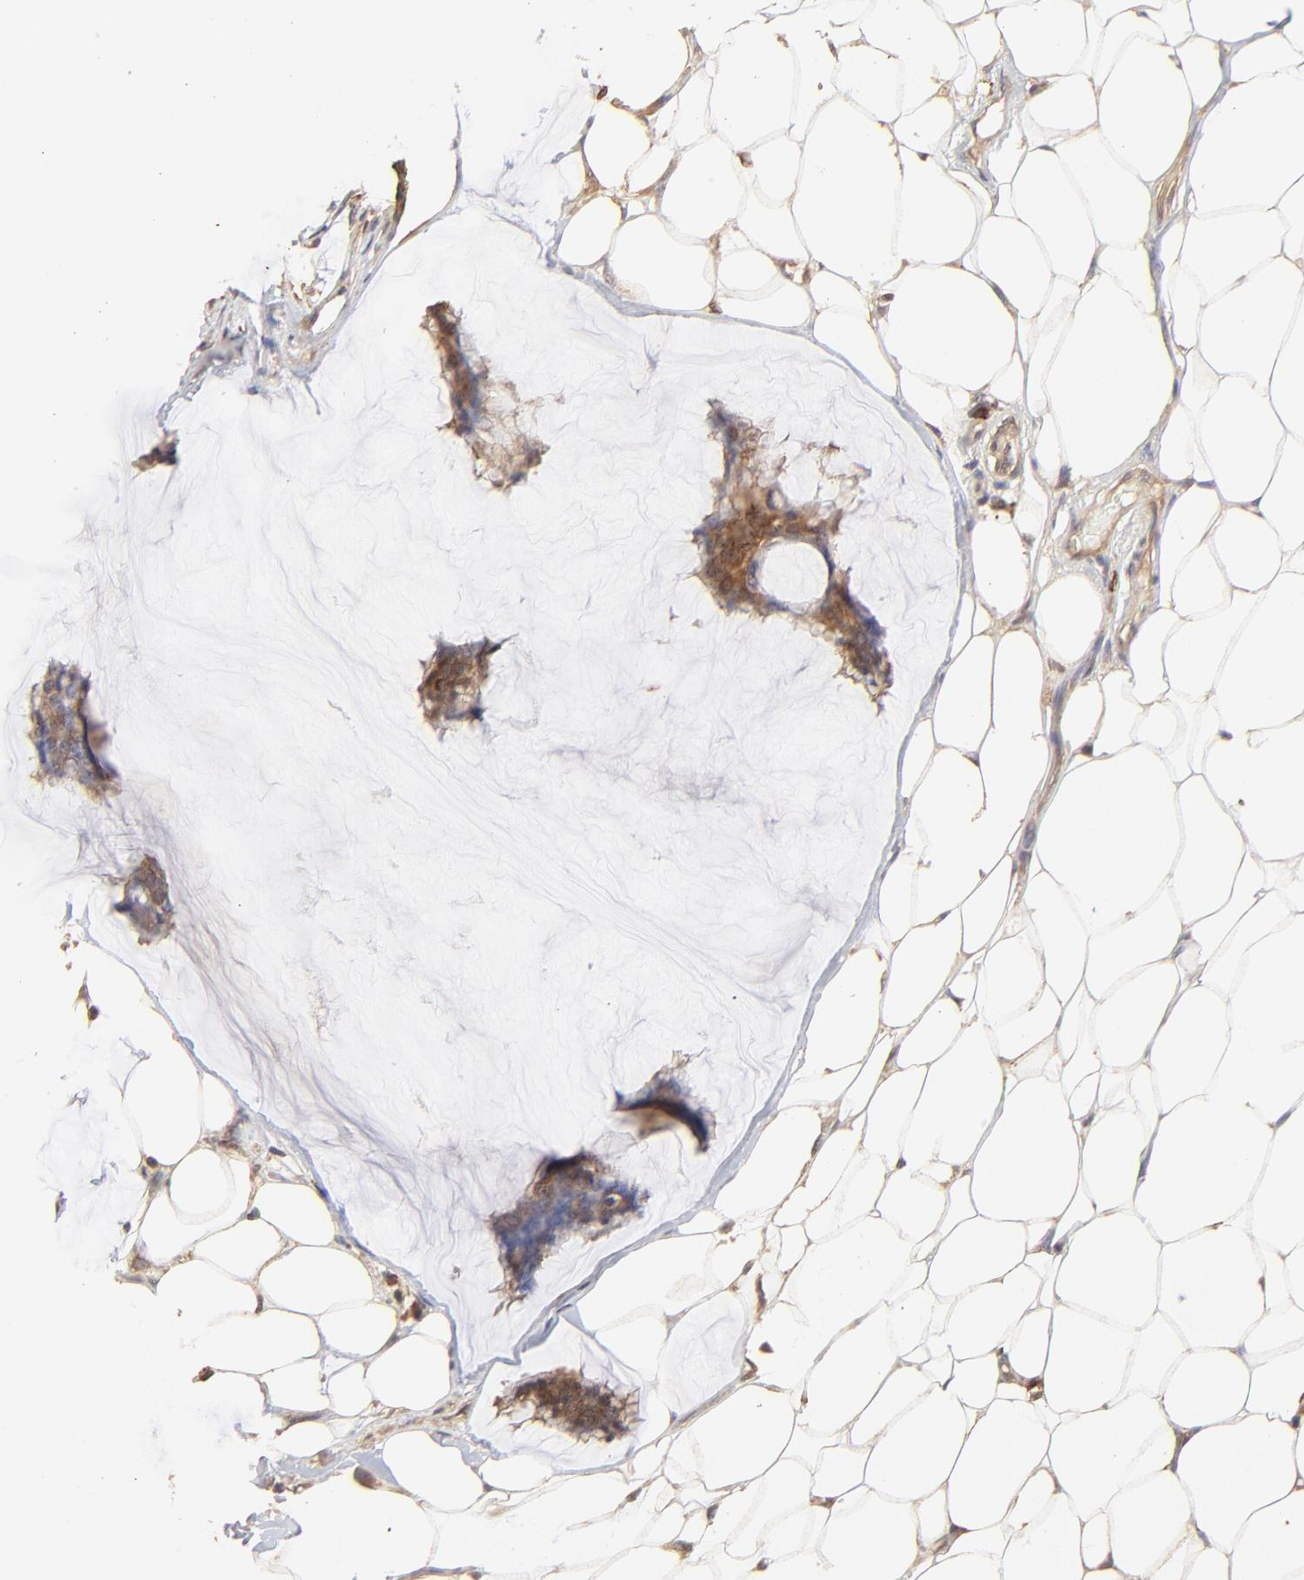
{"staining": {"intensity": "moderate", "quantity": ">75%", "location": "cytoplasmic/membranous"}, "tissue": "breast cancer", "cell_type": "Tumor cells", "image_type": "cancer", "snomed": [{"axis": "morphology", "description": "Duct carcinoma"}, {"axis": "topography", "description": "Breast"}], "caption": "Human infiltrating ductal carcinoma (breast) stained for a protein (brown) reveals moderate cytoplasmic/membranous positive expression in about >75% of tumor cells.", "gene": "STON2", "patient": {"sex": "female", "age": 93}}